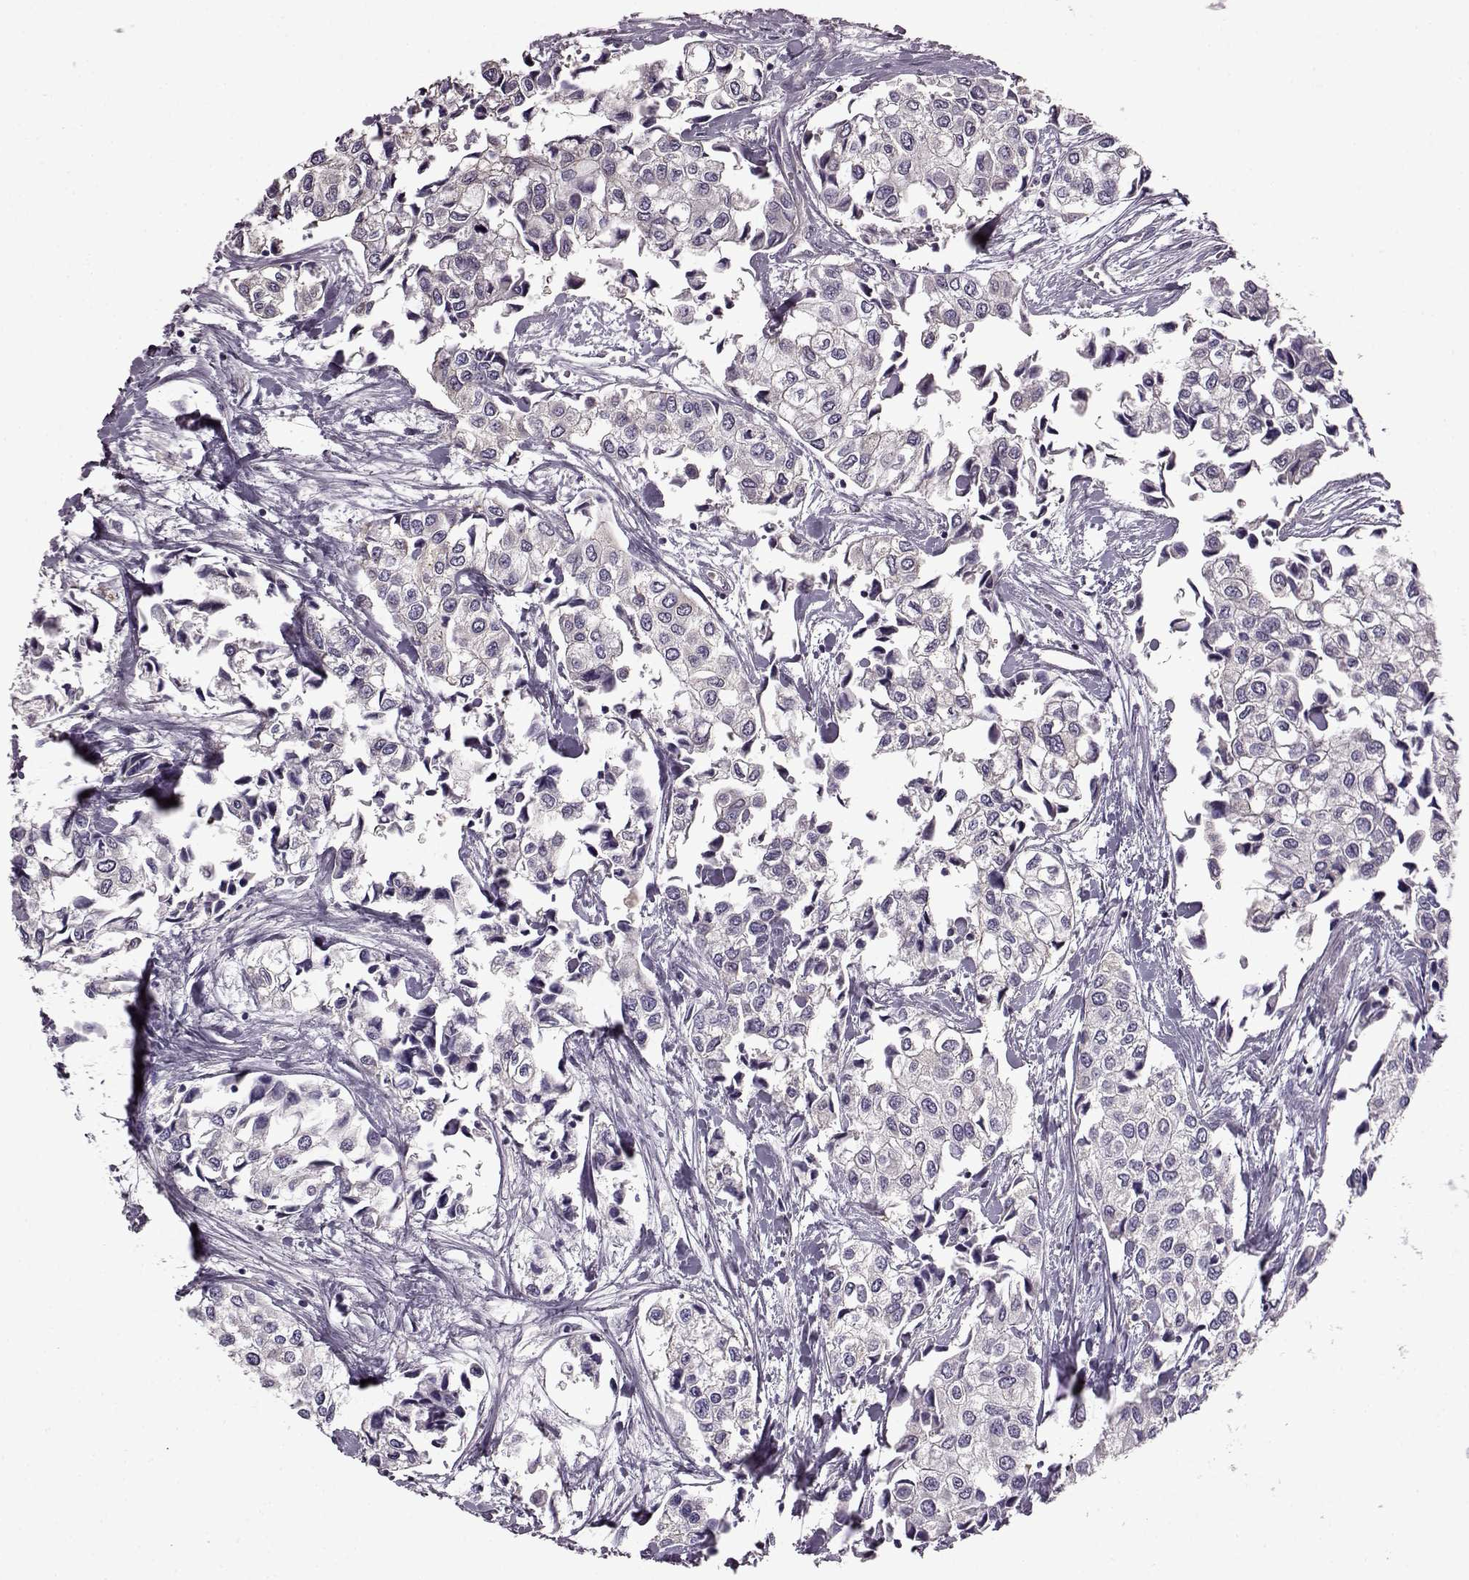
{"staining": {"intensity": "negative", "quantity": "none", "location": "none"}, "tissue": "urothelial cancer", "cell_type": "Tumor cells", "image_type": "cancer", "snomed": [{"axis": "morphology", "description": "Urothelial carcinoma, High grade"}, {"axis": "topography", "description": "Urinary bladder"}], "caption": "There is no significant positivity in tumor cells of urothelial cancer.", "gene": "EDDM3B", "patient": {"sex": "male", "age": 73}}